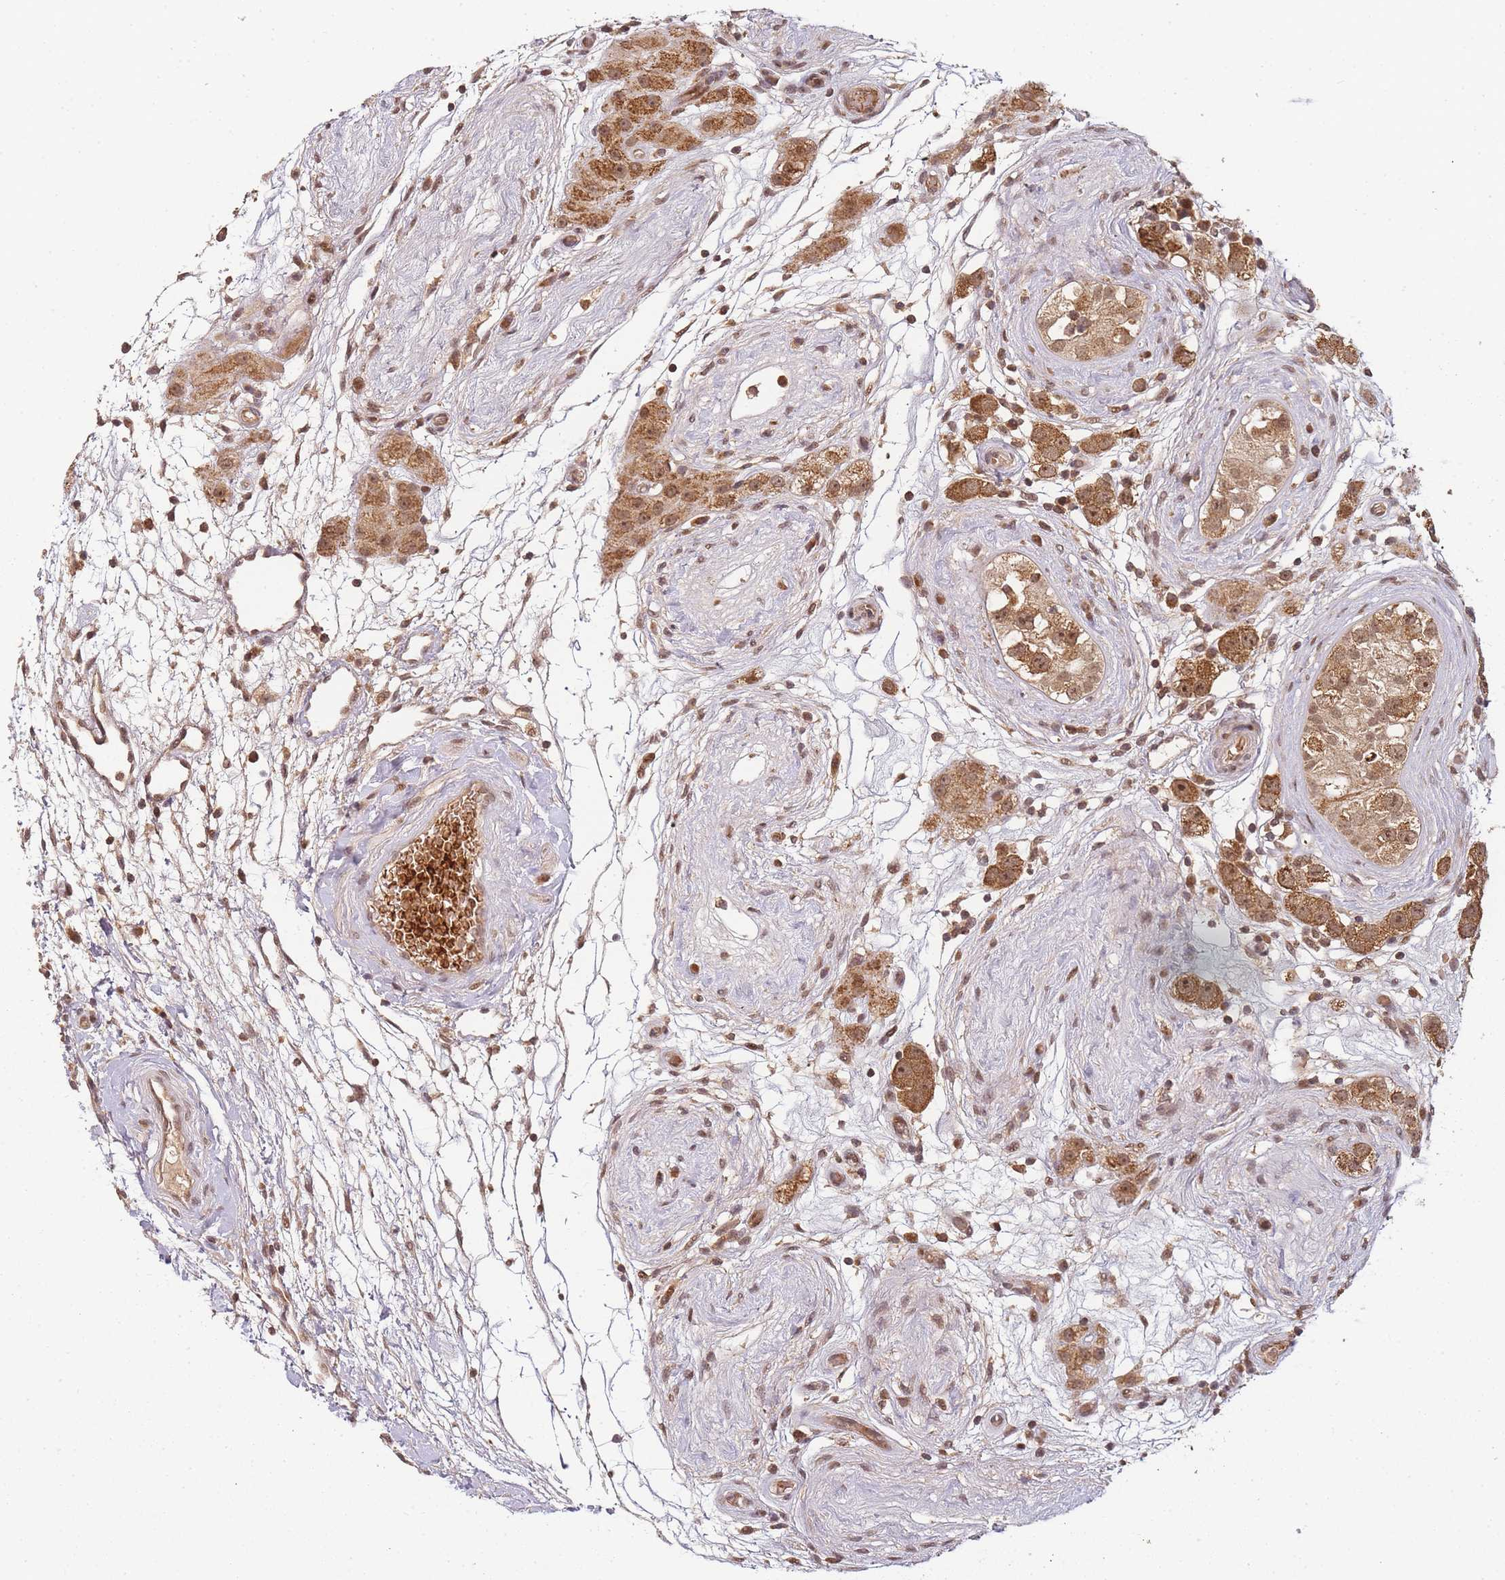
{"staining": {"intensity": "moderate", "quantity": ">75%", "location": "cytoplasmic/membranous,nuclear"}, "tissue": "testis cancer", "cell_type": "Tumor cells", "image_type": "cancer", "snomed": [{"axis": "morphology", "description": "Seminoma, NOS"}, {"axis": "topography", "description": "Testis"}], "caption": "Immunohistochemical staining of human testis cancer reveals medium levels of moderate cytoplasmic/membranous and nuclear expression in about >75% of tumor cells. The staining is performed using DAB brown chromogen to label protein expression. The nuclei are counter-stained blue using hematoxylin.", "gene": "ZNF497", "patient": {"sex": "male", "age": 34}}